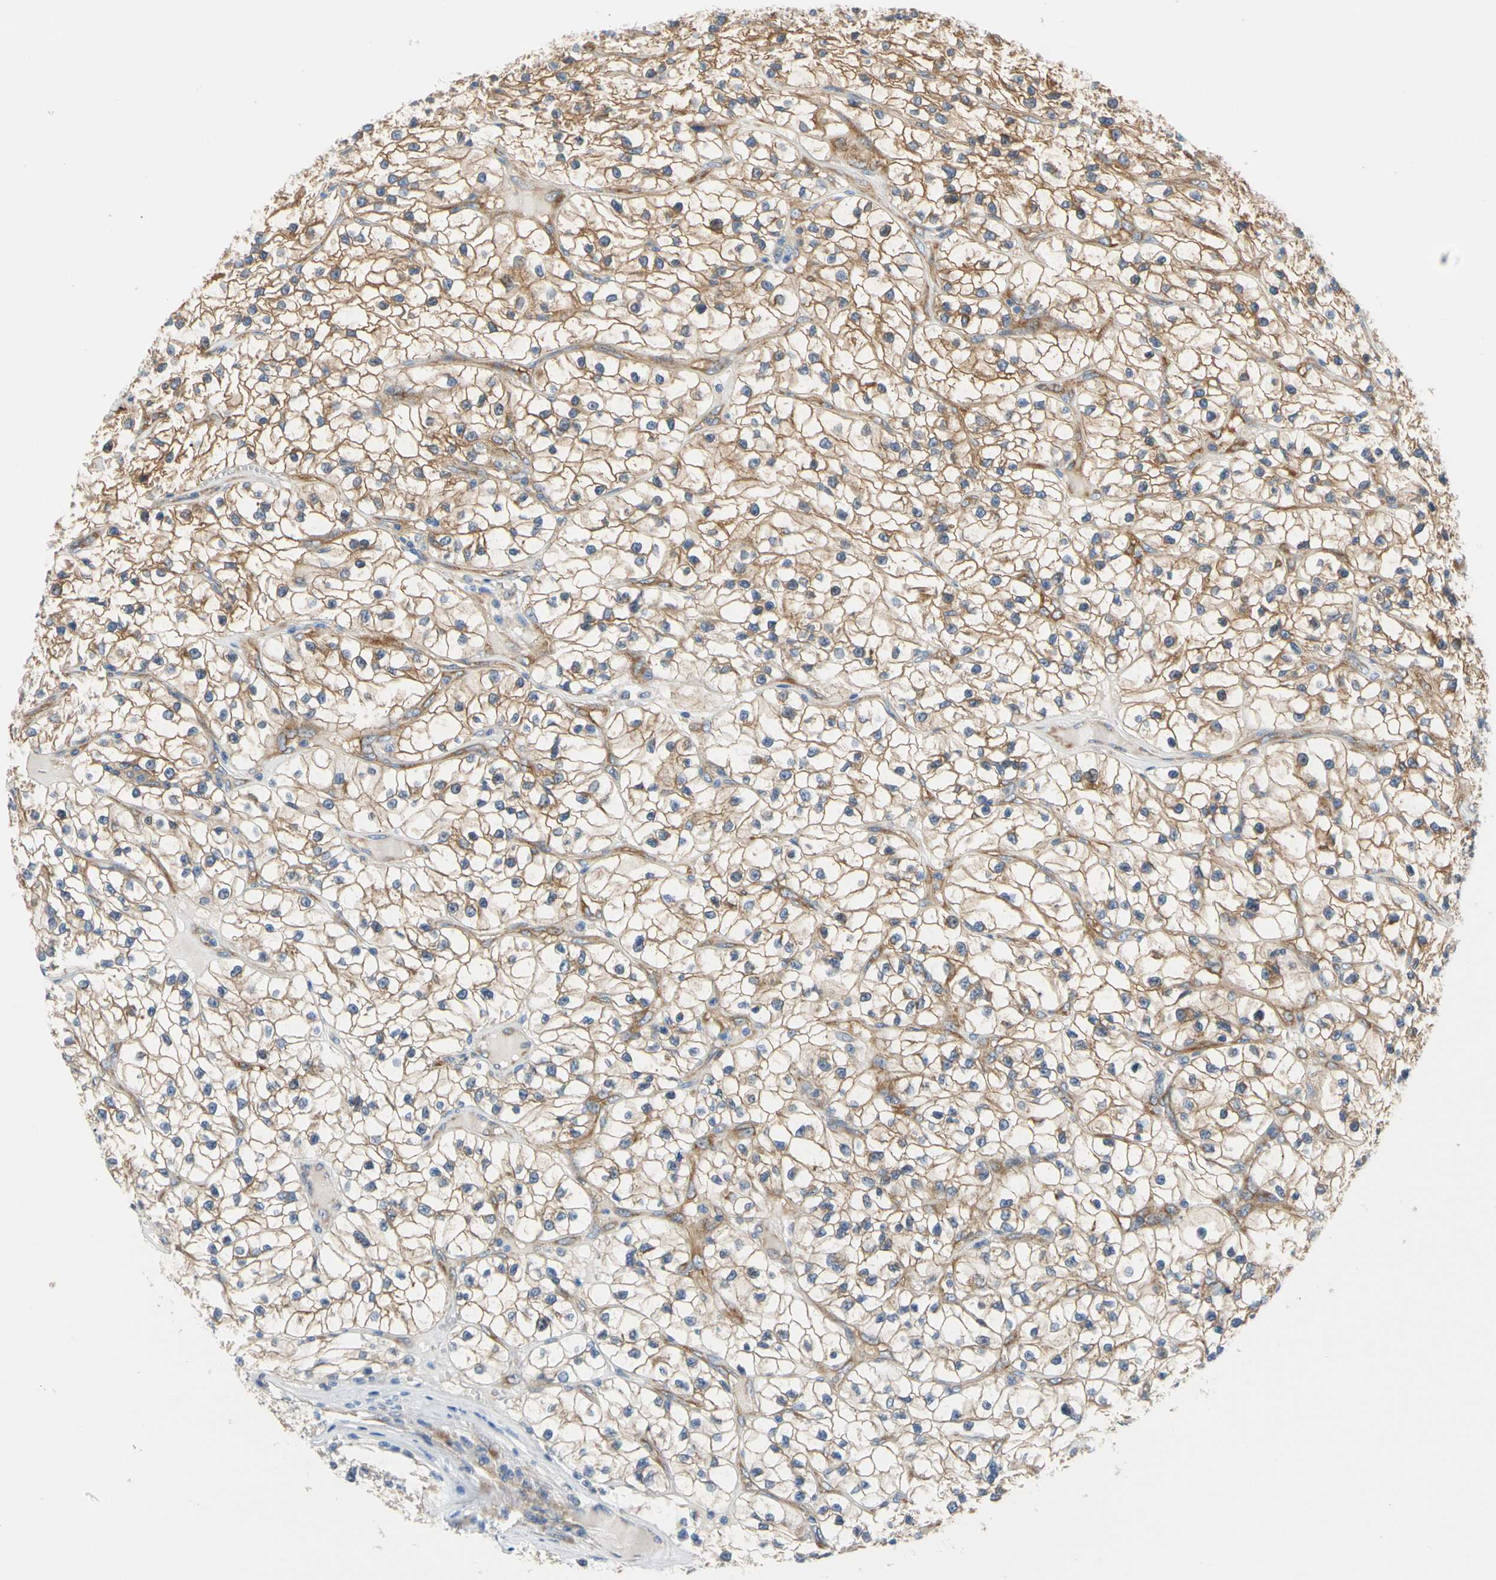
{"staining": {"intensity": "moderate", "quantity": ">75%", "location": "cytoplasmic/membranous"}, "tissue": "renal cancer", "cell_type": "Tumor cells", "image_type": "cancer", "snomed": [{"axis": "morphology", "description": "Adenocarcinoma, NOS"}, {"axis": "topography", "description": "Kidney"}], "caption": "Immunohistochemistry image of renal cancer (adenocarcinoma) stained for a protein (brown), which reveals medium levels of moderate cytoplasmic/membranous staining in about >75% of tumor cells.", "gene": "GPHN", "patient": {"sex": "female", "age": 57}}